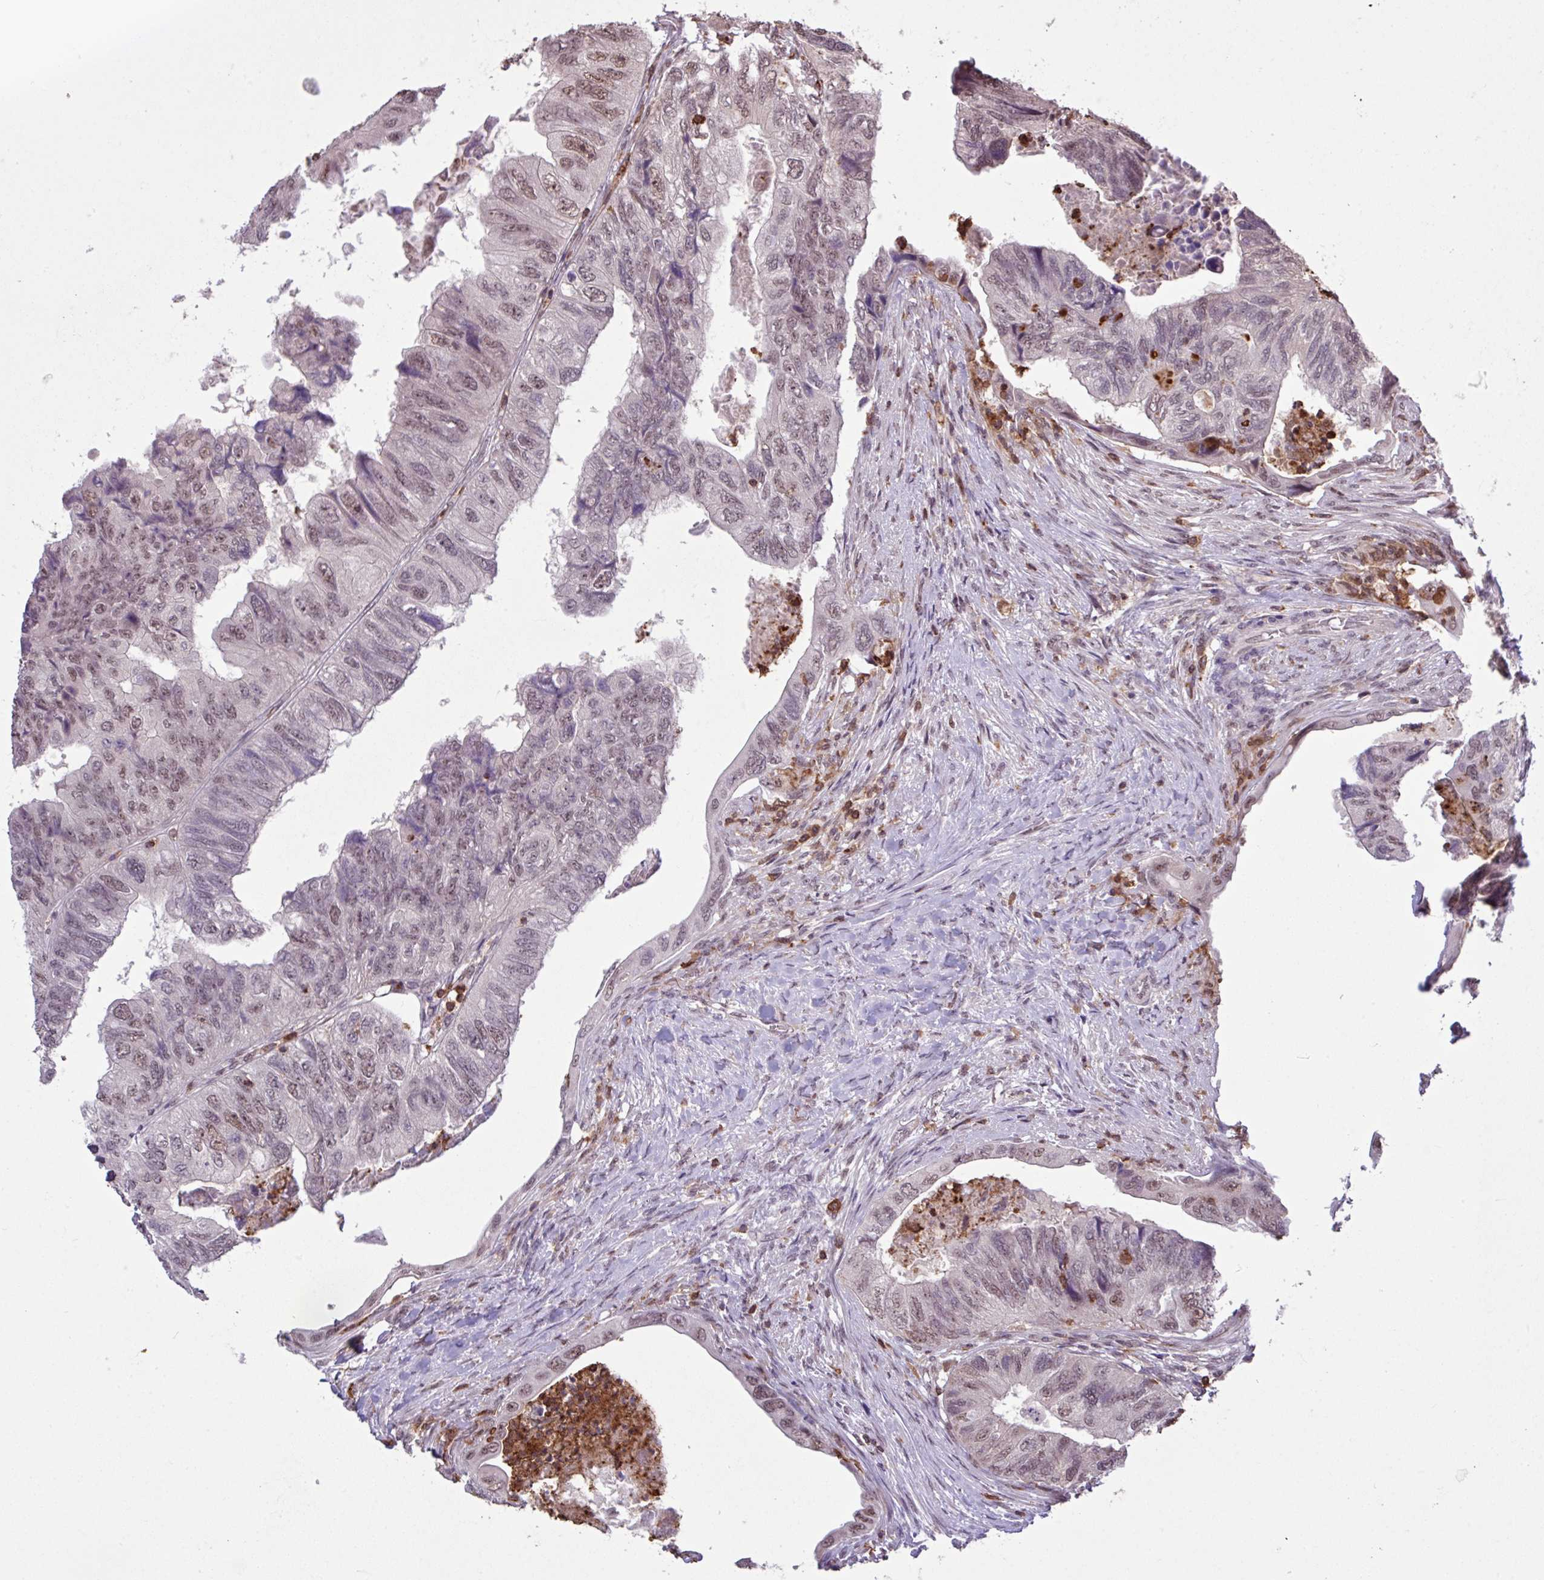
{"staining": {"intensity": "weak", "quantity": "25%-75%", "location": "nuclear"}, "tissue": "colorectal cancer", "cell_type": "Tumor cells", "image_type": "cancer", "snomed": [{"axis": "morphology", "description": "Adenocarcinoma, NOS"}, {"axis": "topography", "description": "Rectum"}], "caption": "Immunohistochemistry photomicrograph of neoplastic tissue: human colorectal cancer (adenocarcinoma) stained using immunohistochemistry demonstrates low levels of weak protein expression localized specifically in the nuclear of tumor cells, appearing as a nuclear brown color.", "gene": "GON7", "patient": {"sex": "male", "age": 63}}